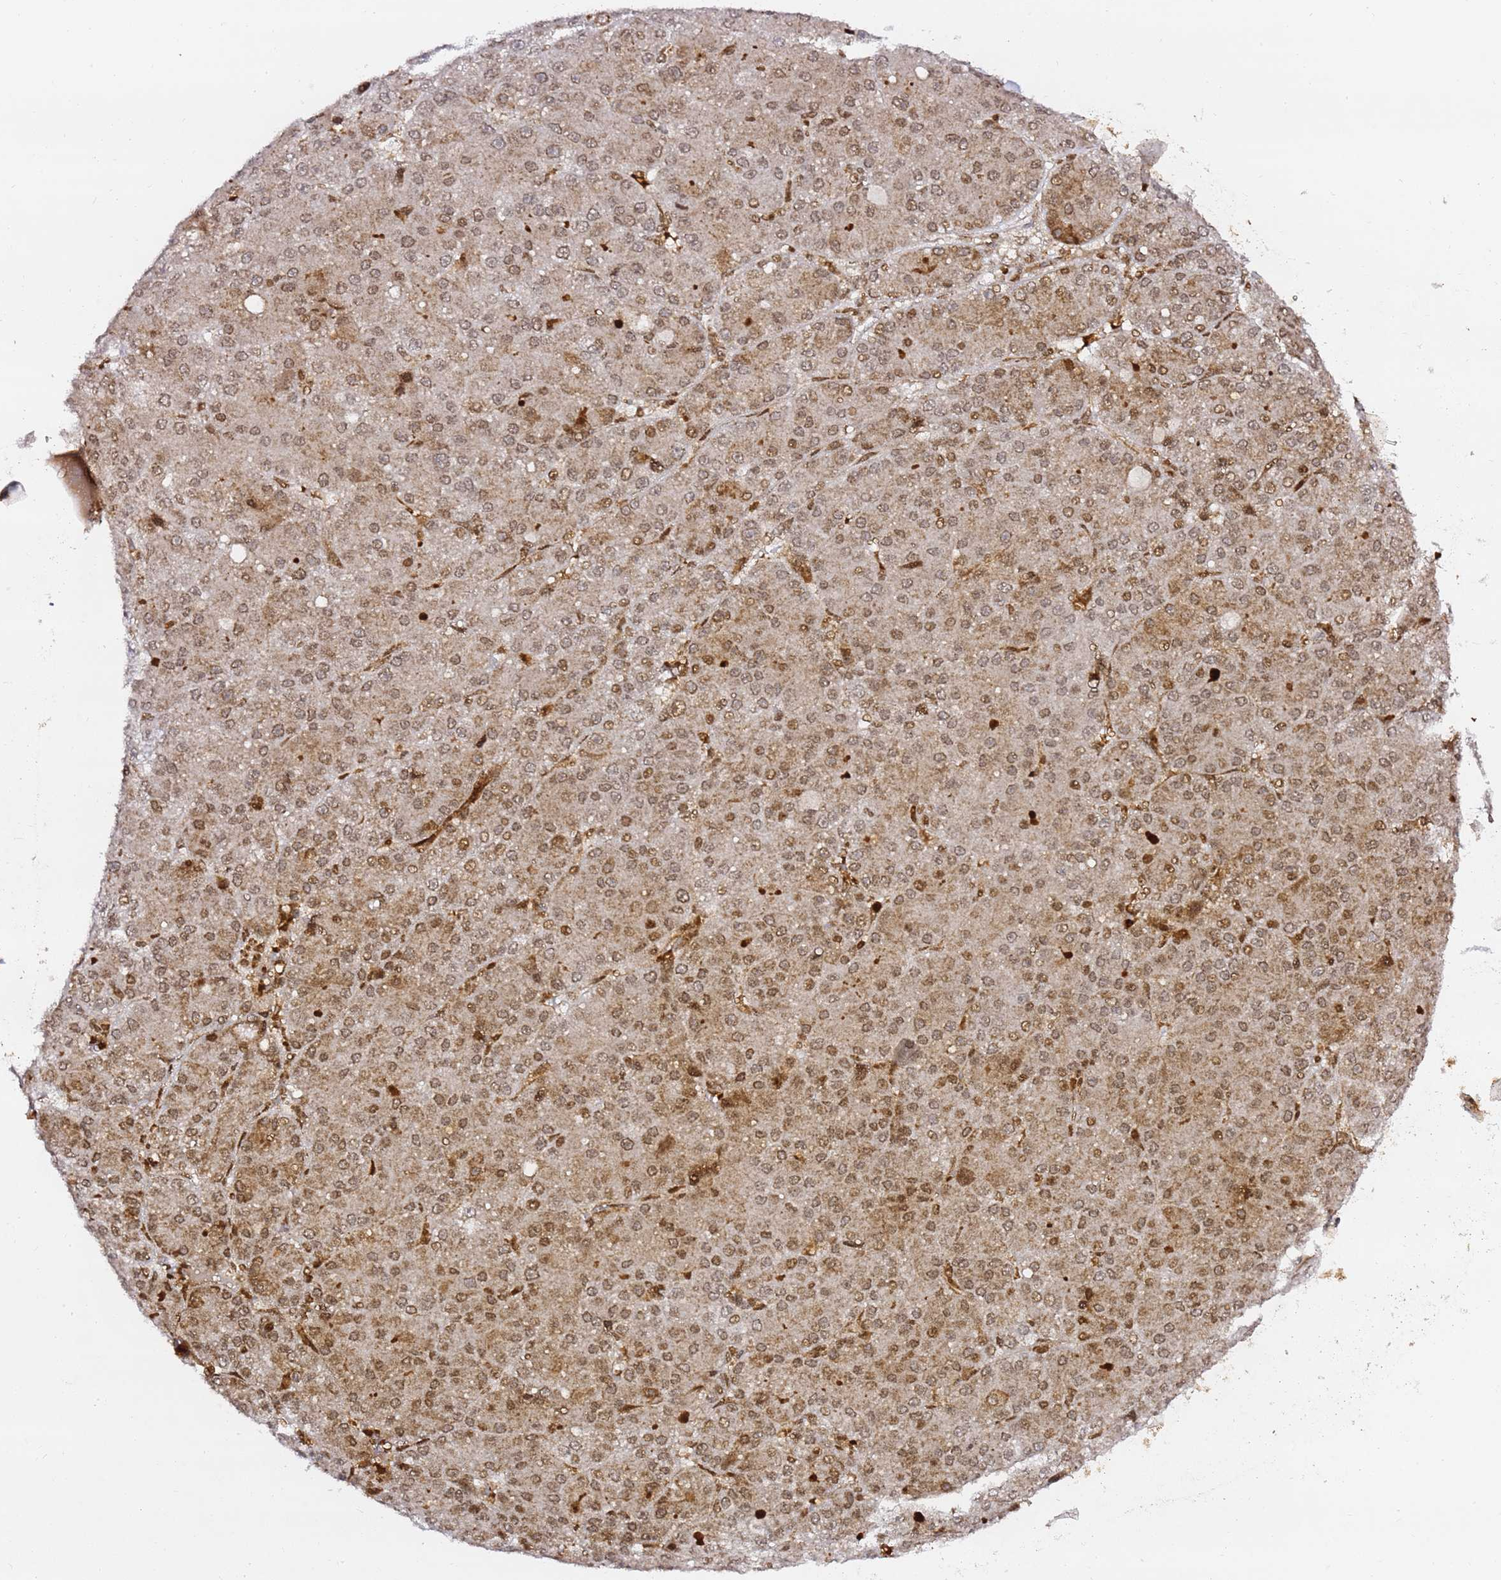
{"staining": {"intensity": "moderate", "quantity": ">75%", "location": "cytoplasmic/membranous,nuclear"}, "tissue": "liver cancer", "cell_type": "Tumor cells", "image_type": "cancer", "snomed": [{"axis": "morphology", "description": "Carcinoma, Hepatocellular, NOS"}, {"axis": "topography", "description": "Liver"}], "caption": "IHC (DAB) staining of human liver hepatocellular carcinoma exhibits moderate cytoplasmic/membranous and nuclear protein staining in approximately >75% of tumor cells.", "gene": "GBP2", "patient": {"sex": "male", "age": 67}}